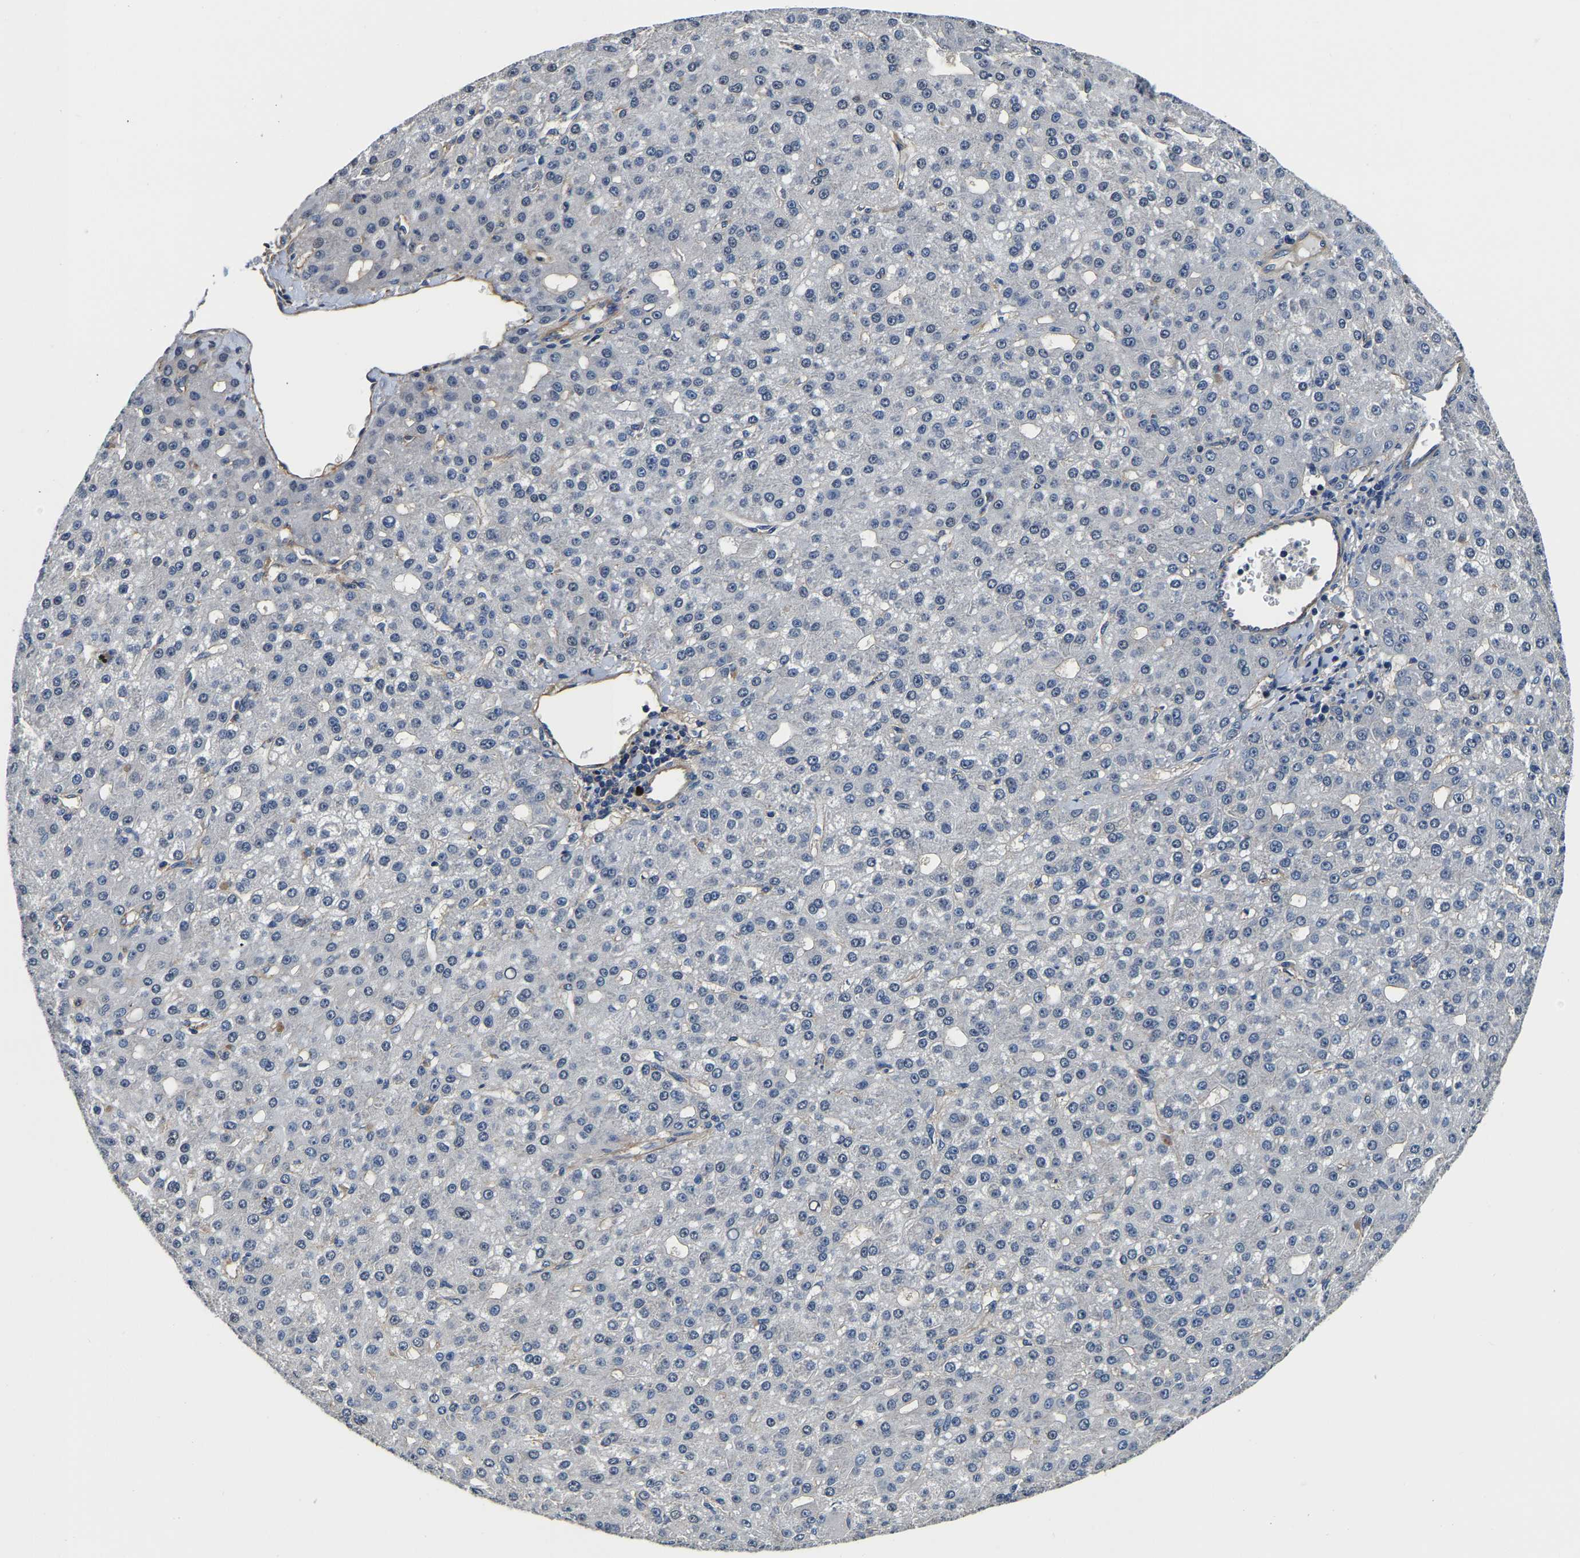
{"staining": {"intensity": "negative", "quantity": "none", "location": "none"}, "tissue": "liver cancer", "cell_type": "Tumor cells", "image_type": "cancer", "snomed": [{"axis": "morphology", "description": "Carcinoma, Hepatocellular, NOS"}, {"axis": "topography", "description": "Liver"}], "caption": "Liver cancer (hepatocellular carcinoma) was stained to show a protein in brown. There is no significant staining in tumor cells.", "gene": "SH3GLB1", "patient": {"sex": "male", "age": 67}}